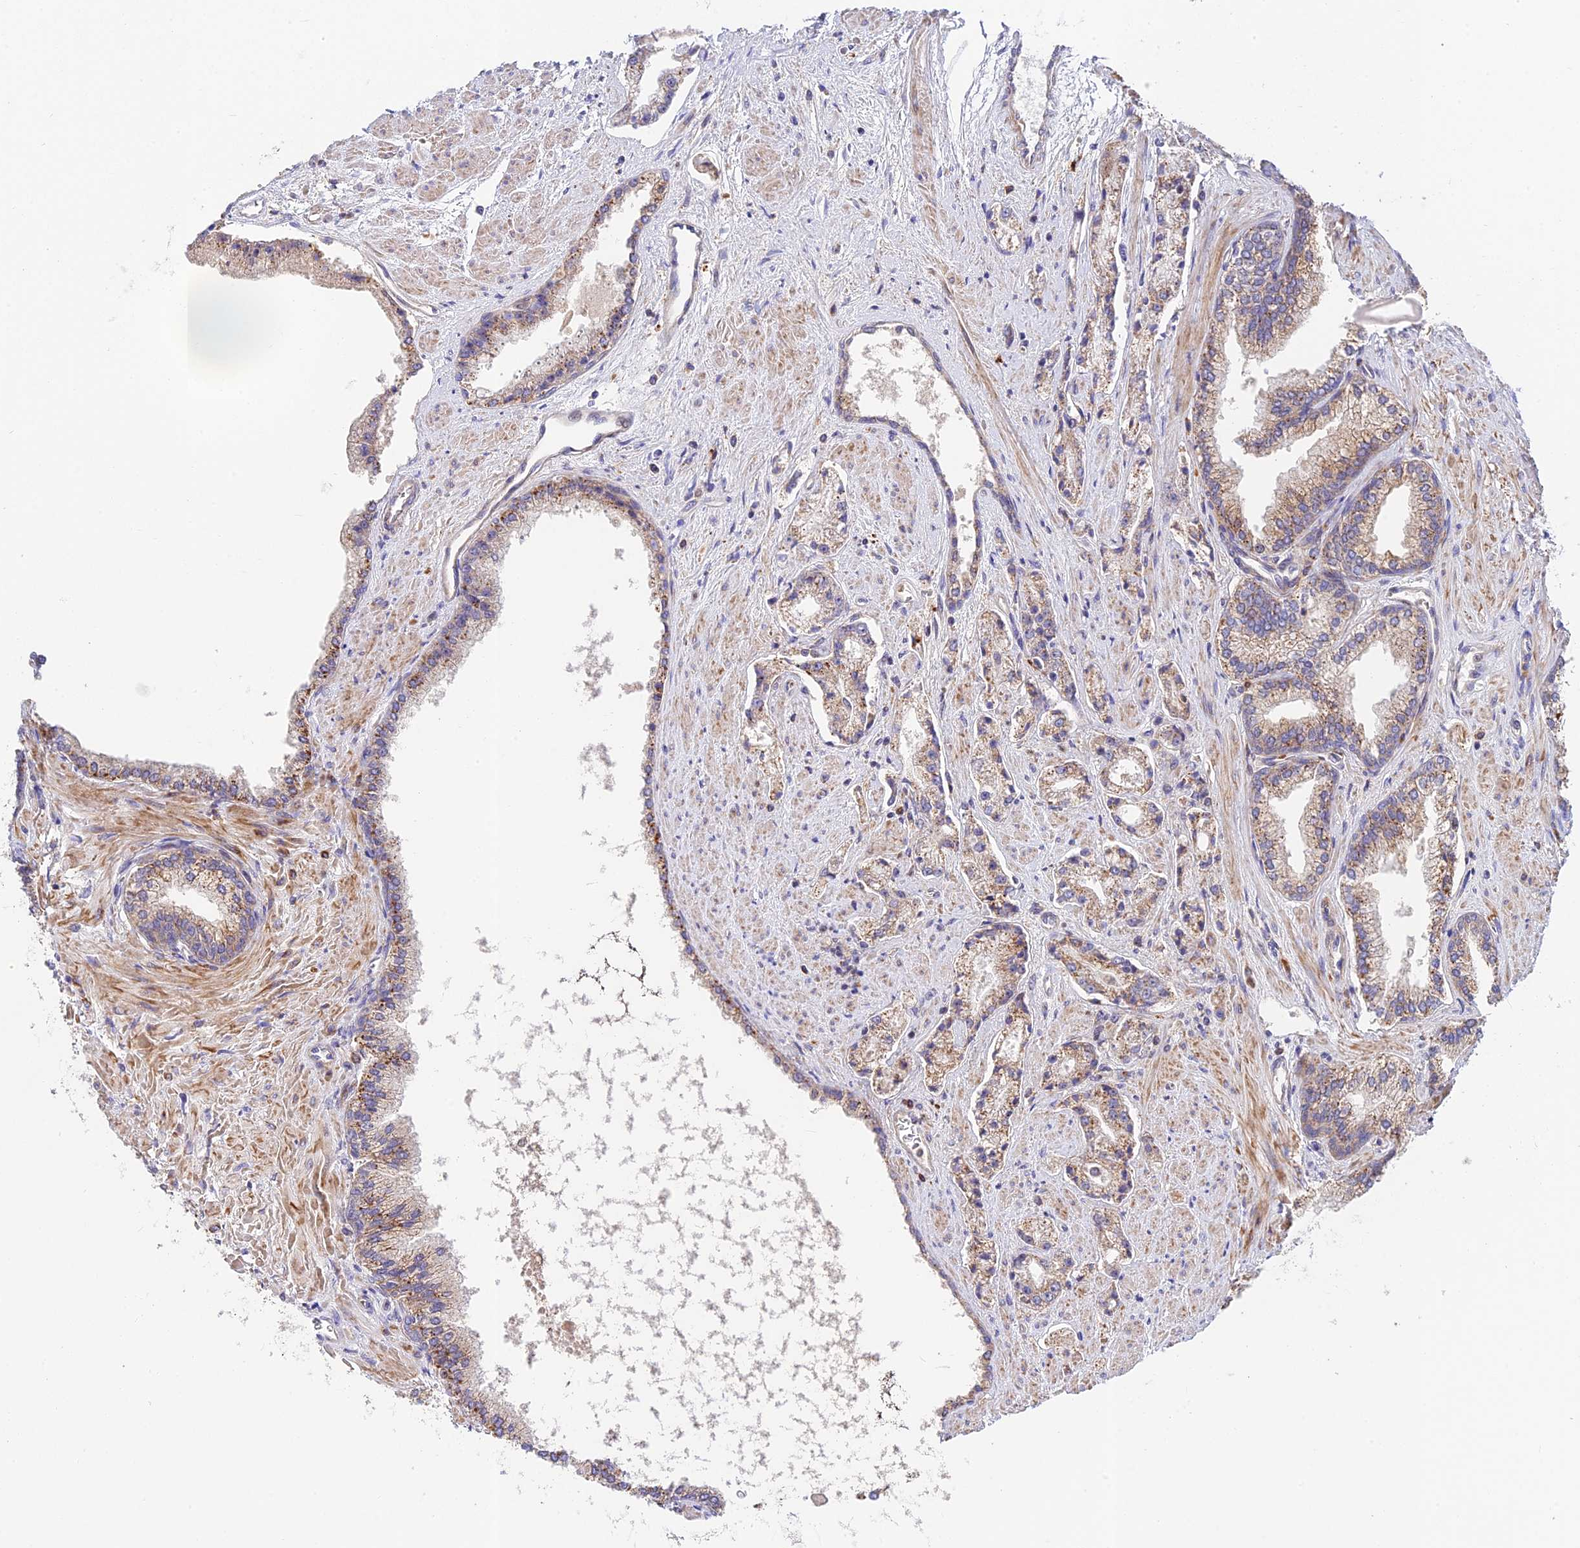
{"staining": {"intensity": "moderate", "quantity": "25%-75%", "location": "cytoplasmic/membranous"}, "tissue": "prostate cancer", "cell_type": "Tumor cells", "image_type": "cancer", "snomed": [{"axis": "morphology", "description": "Adenocarcinoma, High grade"}, {"axis": "topography", "description": "Prostate"}], "caption": "A brown stain shows moderate cytoplasmic/membranous staining of a protein in human prostate adenocarcinoma (high-grade) tumor cells. Immunohistochemistry (ihc) stains the protein in brown and the nuclei are stained blue.", "gene": "FUOM", "patient": {"sex": "male", "age": 67}}